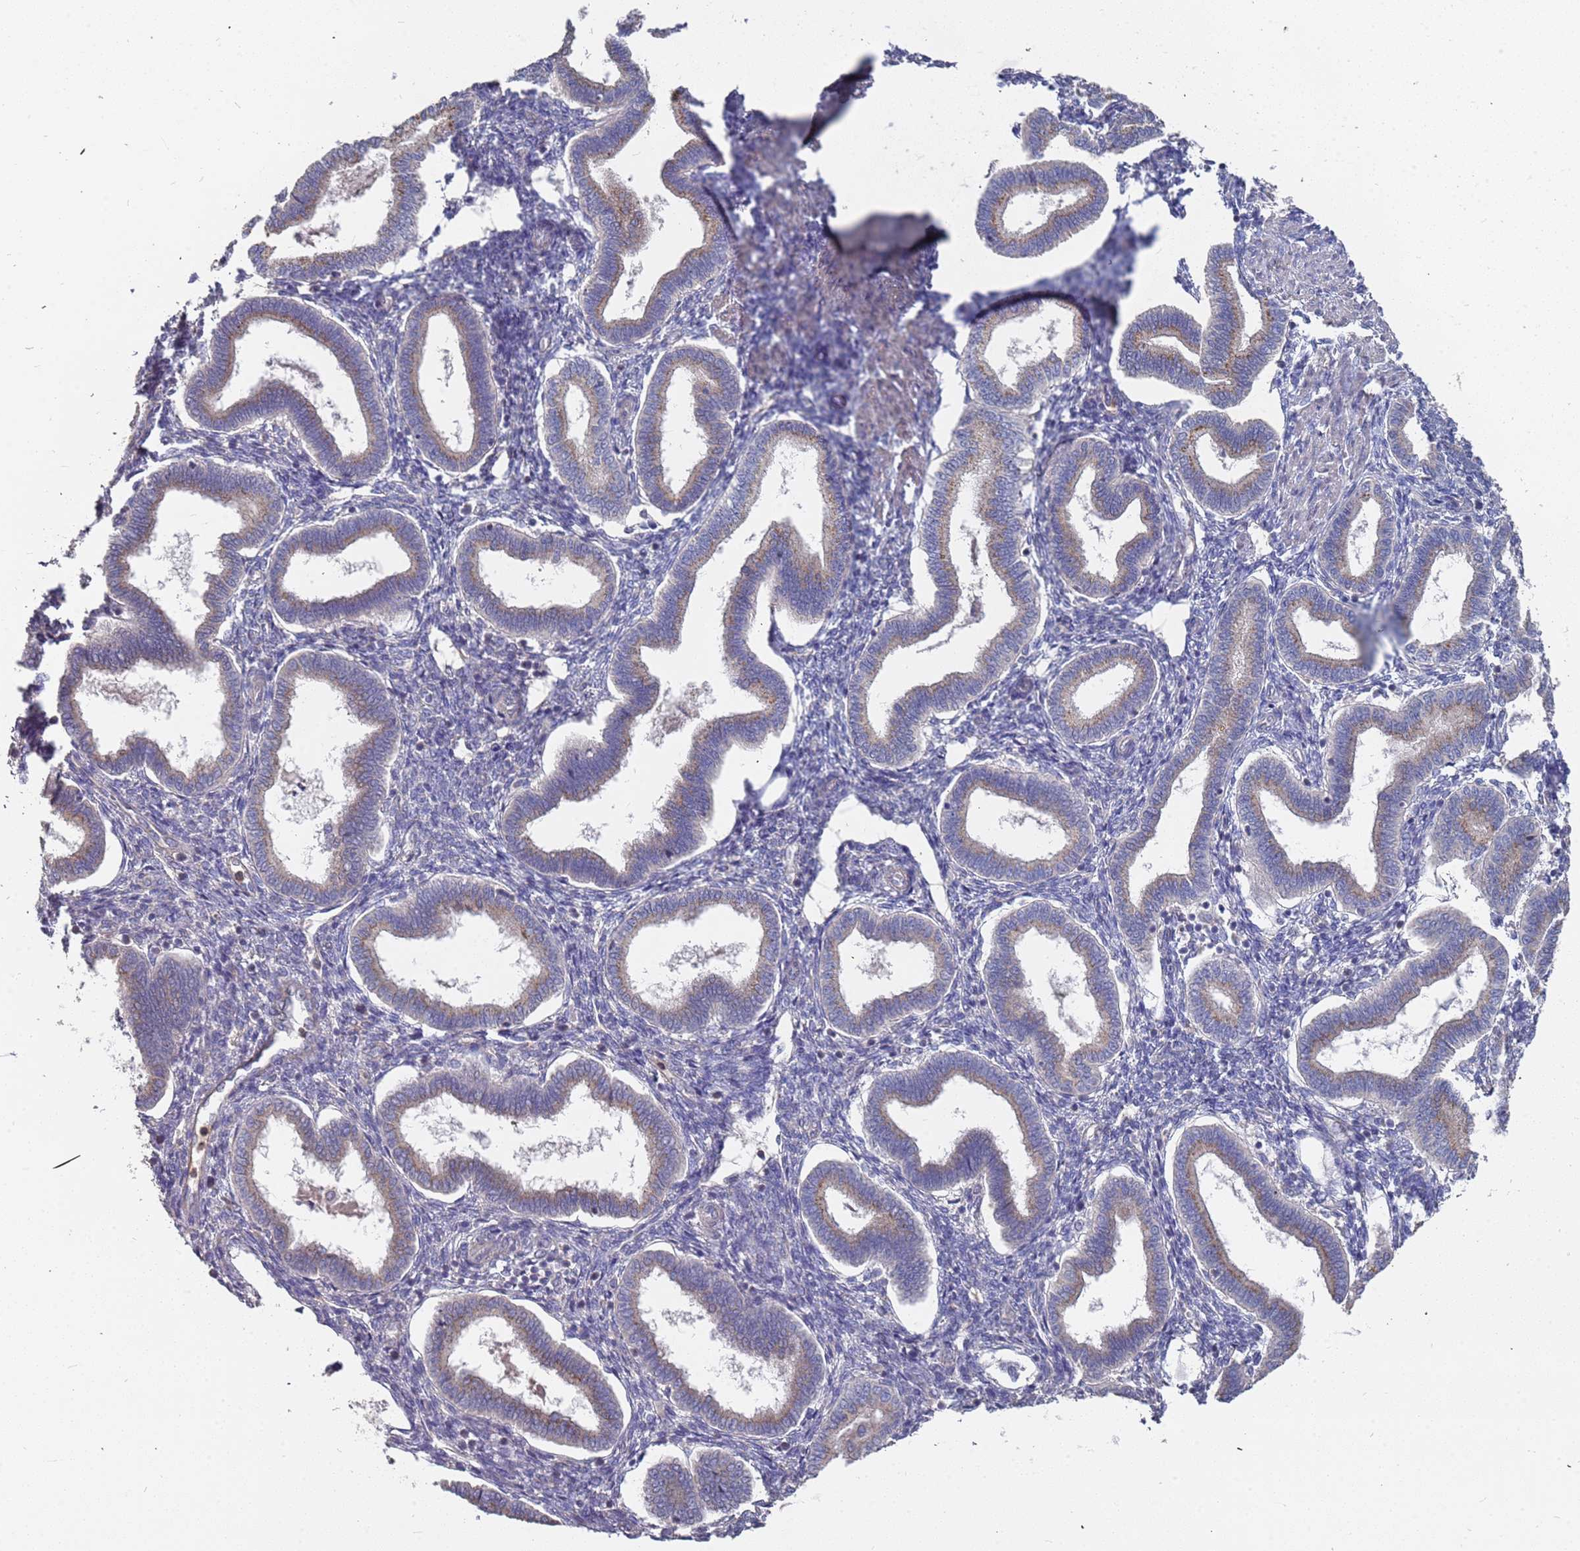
{"staining": {"intensity": "negative", "quantity": "none", "location": "none"}, "tissue": "endometrium", "cell_type": "Cells in endometrial stroma", "image_type": "normal", "snomed": [{"axis": "morphology", "description": "Normal tissue, NOS"}, {"axis": "topography", "description": "Endometrium"}], "caption": "Immunohistochemical staining of unremarkable endometrium demonstrates no significant staining in cells in endometrial stroma.", "gene": "TCEANC2", "patient": {"sex": "female", "age": 24}}